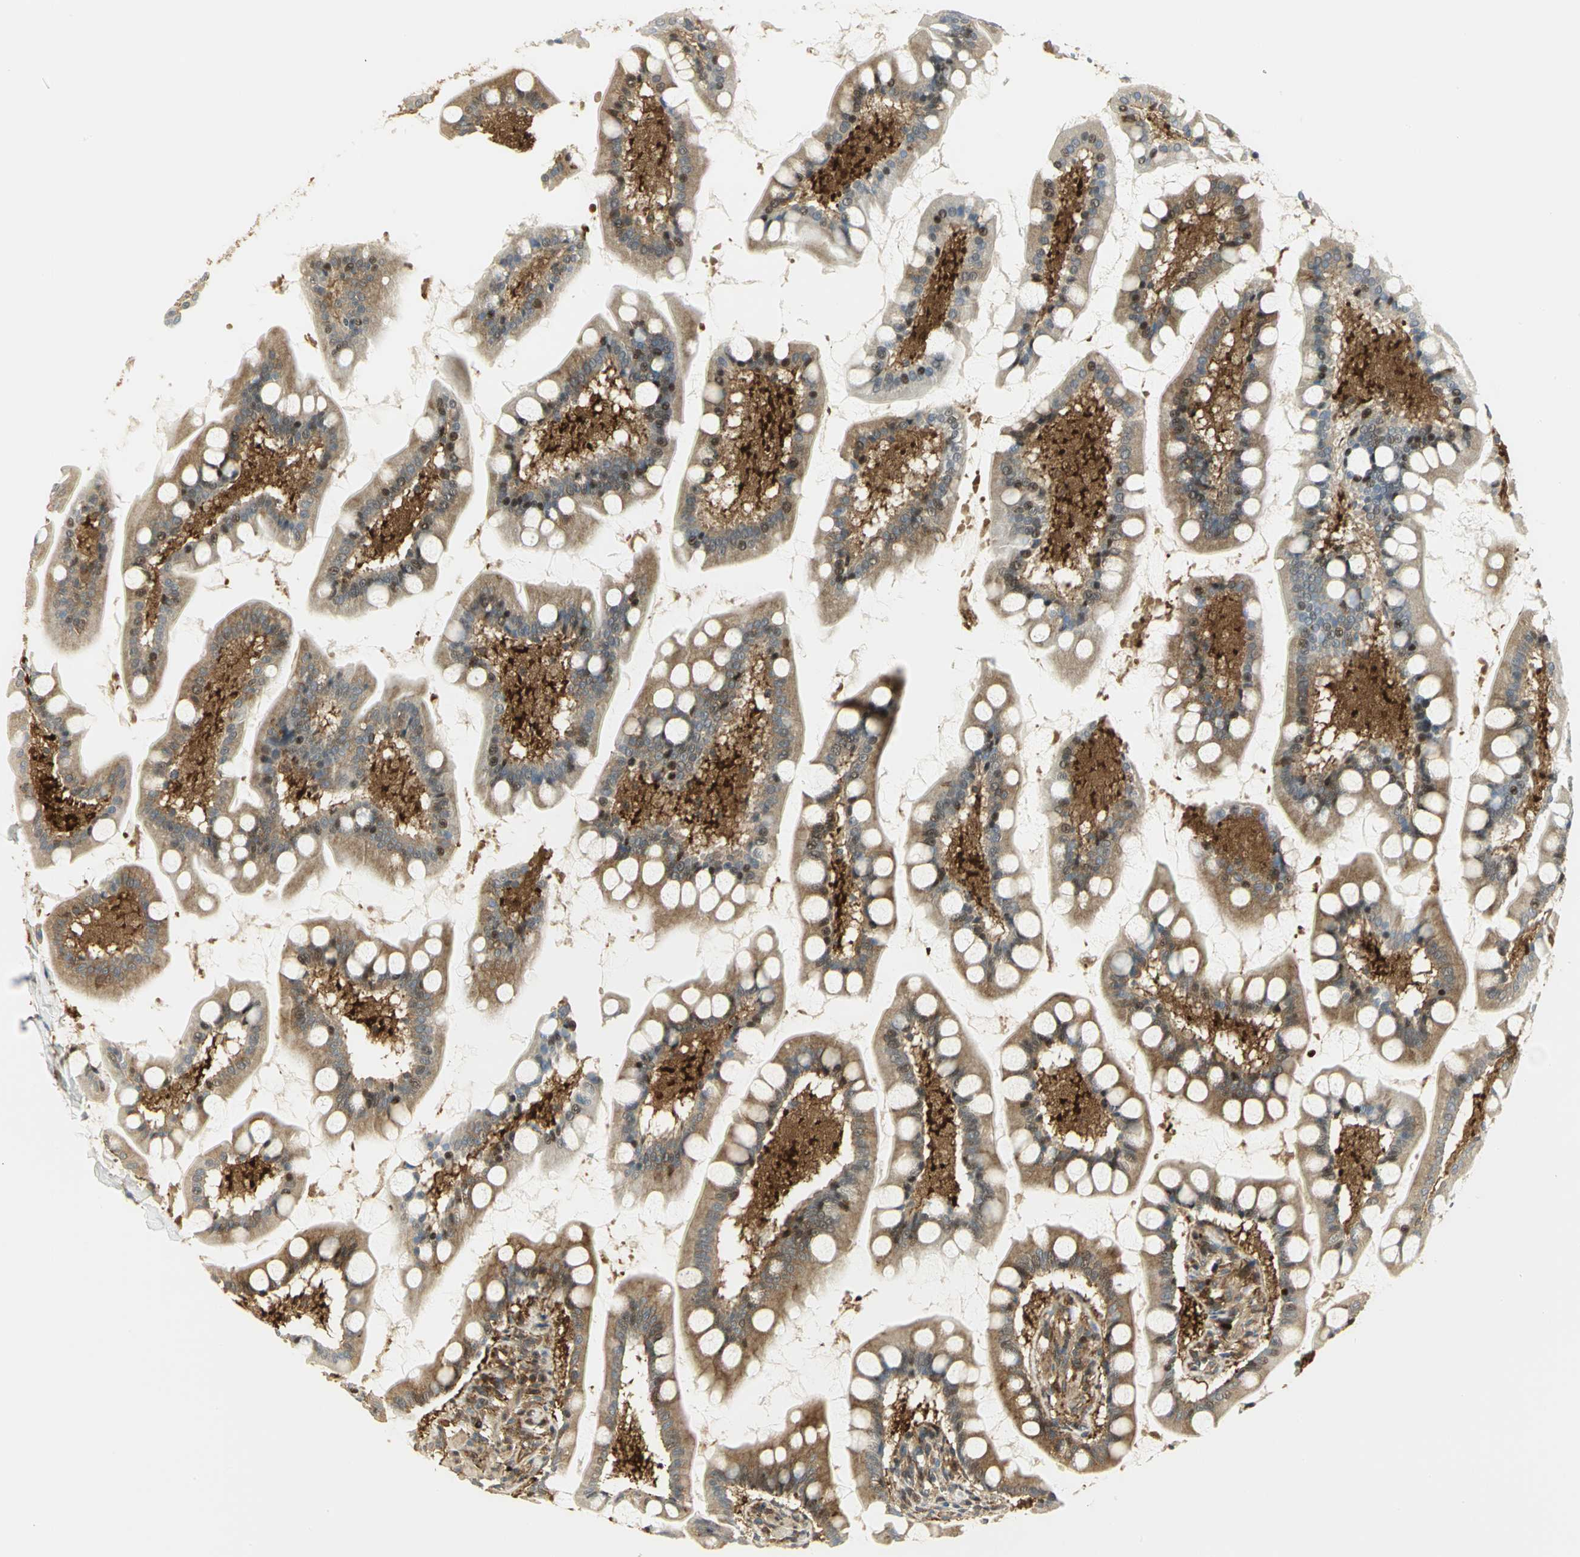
{"staining": {"intensity": "strong", "quantity": ">75%", "location": "cytoplasmic/membranous,nuclear"}, "tissue": "small intestine", "cell_type": "Glandular cells", "image_type": "normal", "snomed": [{"axis": "morphology", "description": "Normal tissue, NOS"}, {"axis": "topography", "description": "Small intestine"}], "caption": "A brown stain highlights strong cytoplasmic/membranous,nuclear staining of a protein in glandular cells of normal human small intestine.", "gene": "EEA1", "patient": {"sex": "male", "age": 41}}